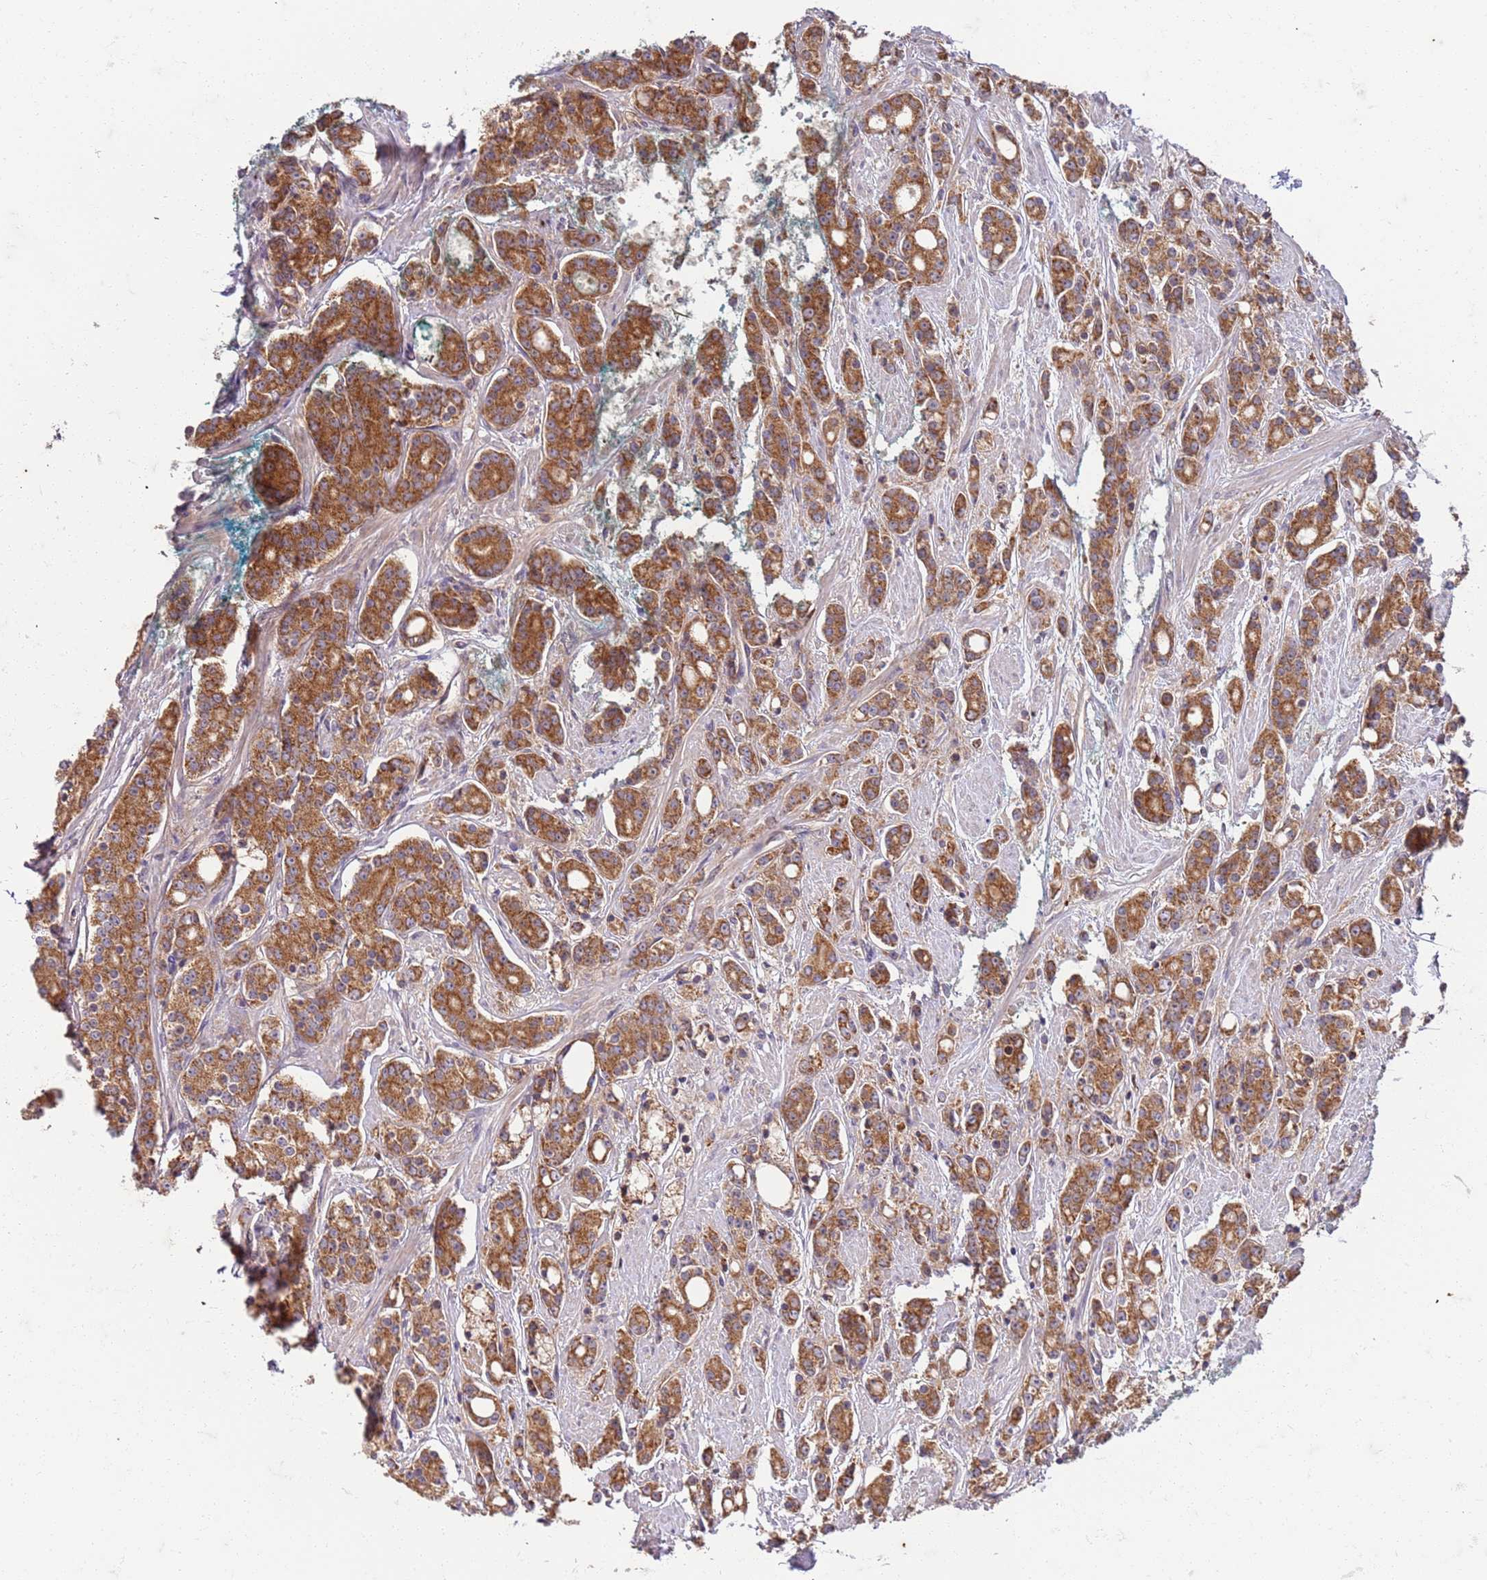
{"staining": {"intensity": "strong", "quantity": ">75%", "location": "cytoplasmic/membranous"}, "tissue": "prostate cancer", "cell_type": "Tumor cells", "image_type": "cancer", "snomed": [{"axis": "morphology", "description": "Adenocarcinoma, High grade"}, {"axis": "topography", "description": "Prostate"}], "caption": "The micrograph exhibits immunohistochemical staining of prostate cancer. There is strong cytoplasmic/membranous staining is appreciated in about >75% of tumor cells.", "gene": "OSBP", "patient": {"sex": "male", "age": 62}}